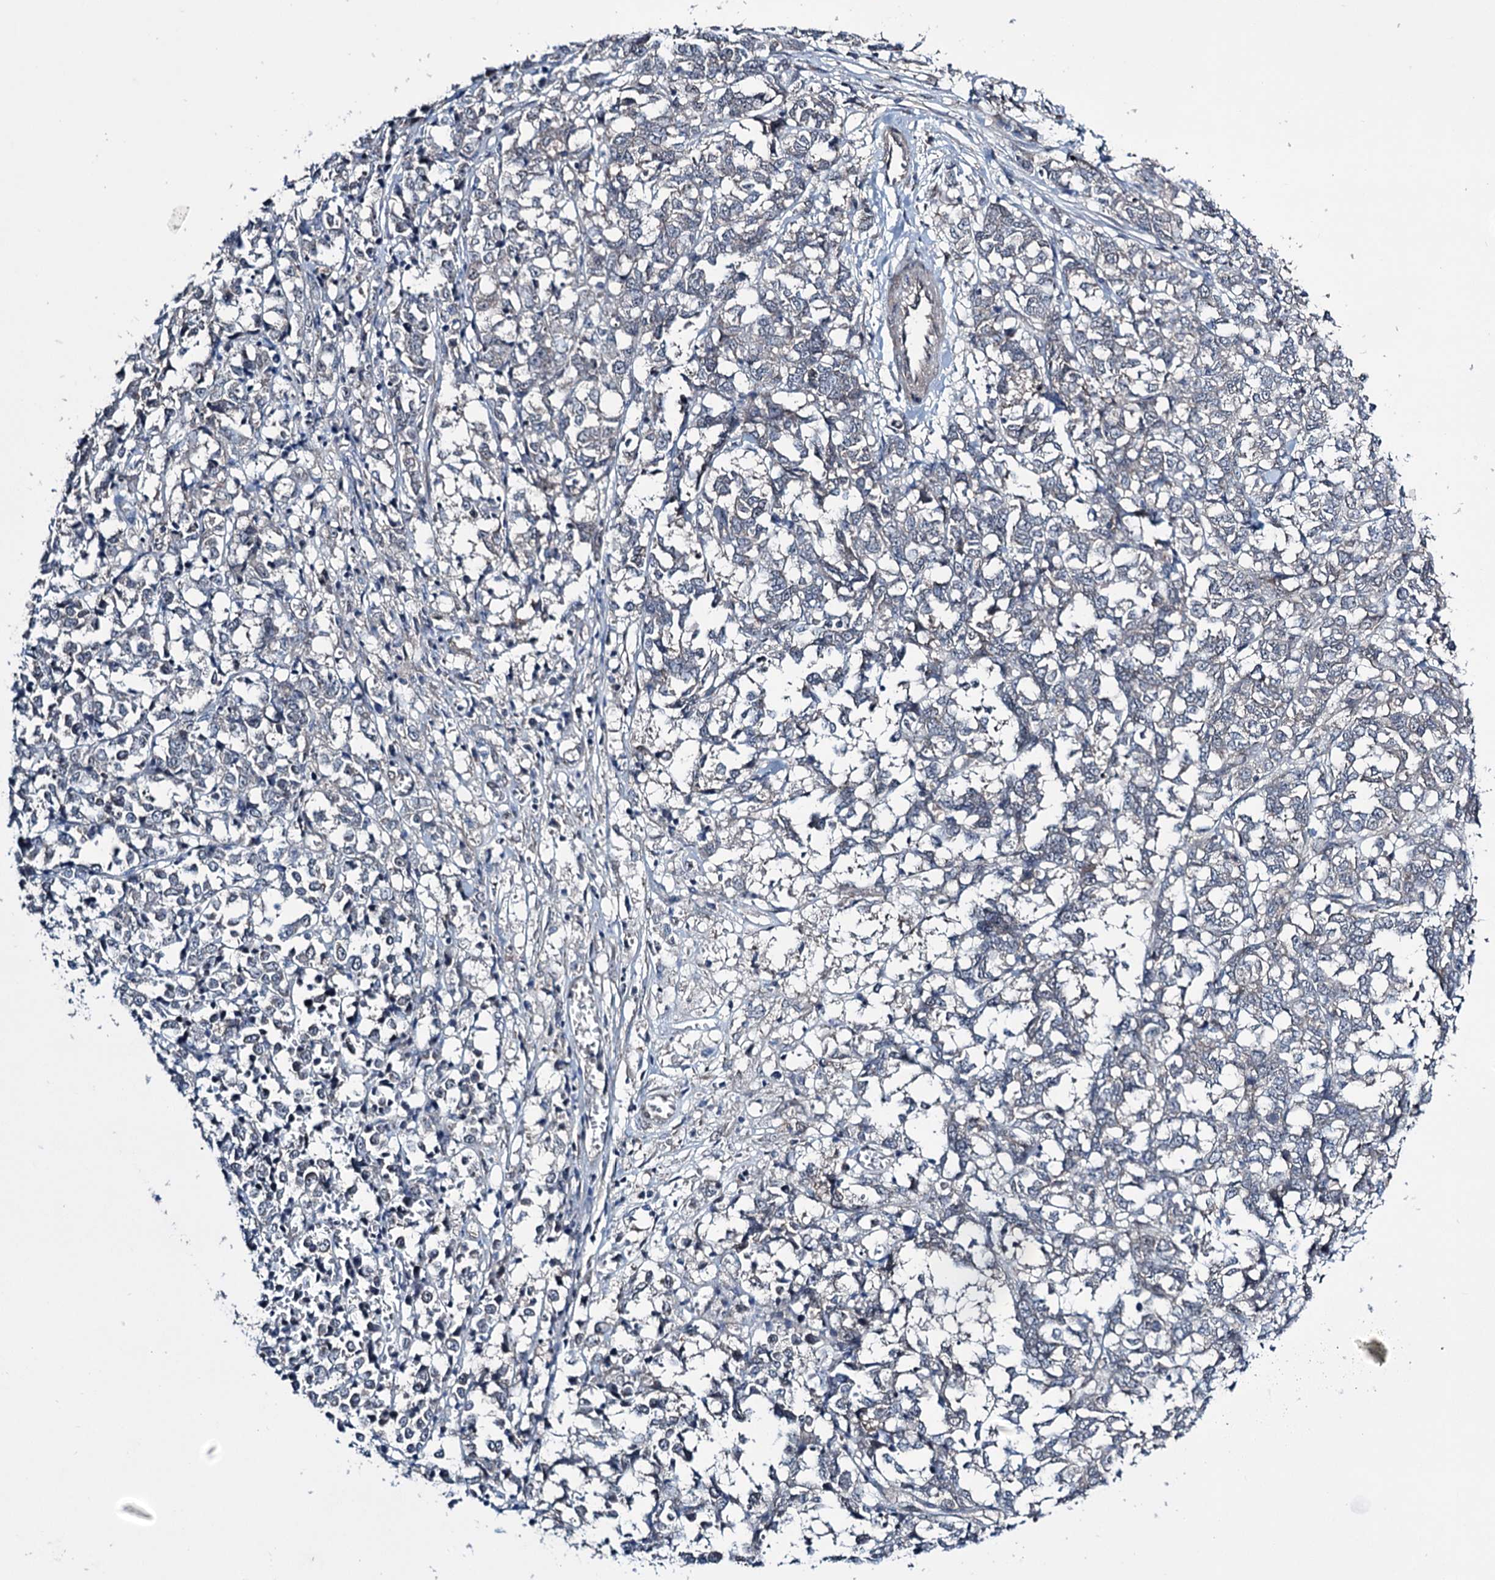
{"staining": {"intensity": "negative", "quantity": "none", "location": "none"}, "tissue": "melanoma", "cell_type": "Tumor cells", "image_type": "cancer", "snomed": [{"axis": "morphology", "description": "Malignant melanoma, NOS"}, {"axis": "topography", "description": "Skin"}], "caption": "This is an immunohistochemistry histopathology image of melanoma. There is no expression in tumor cells.", "gene": "DCUN1D4", "patient": {"sex": "female", "age": 72}}